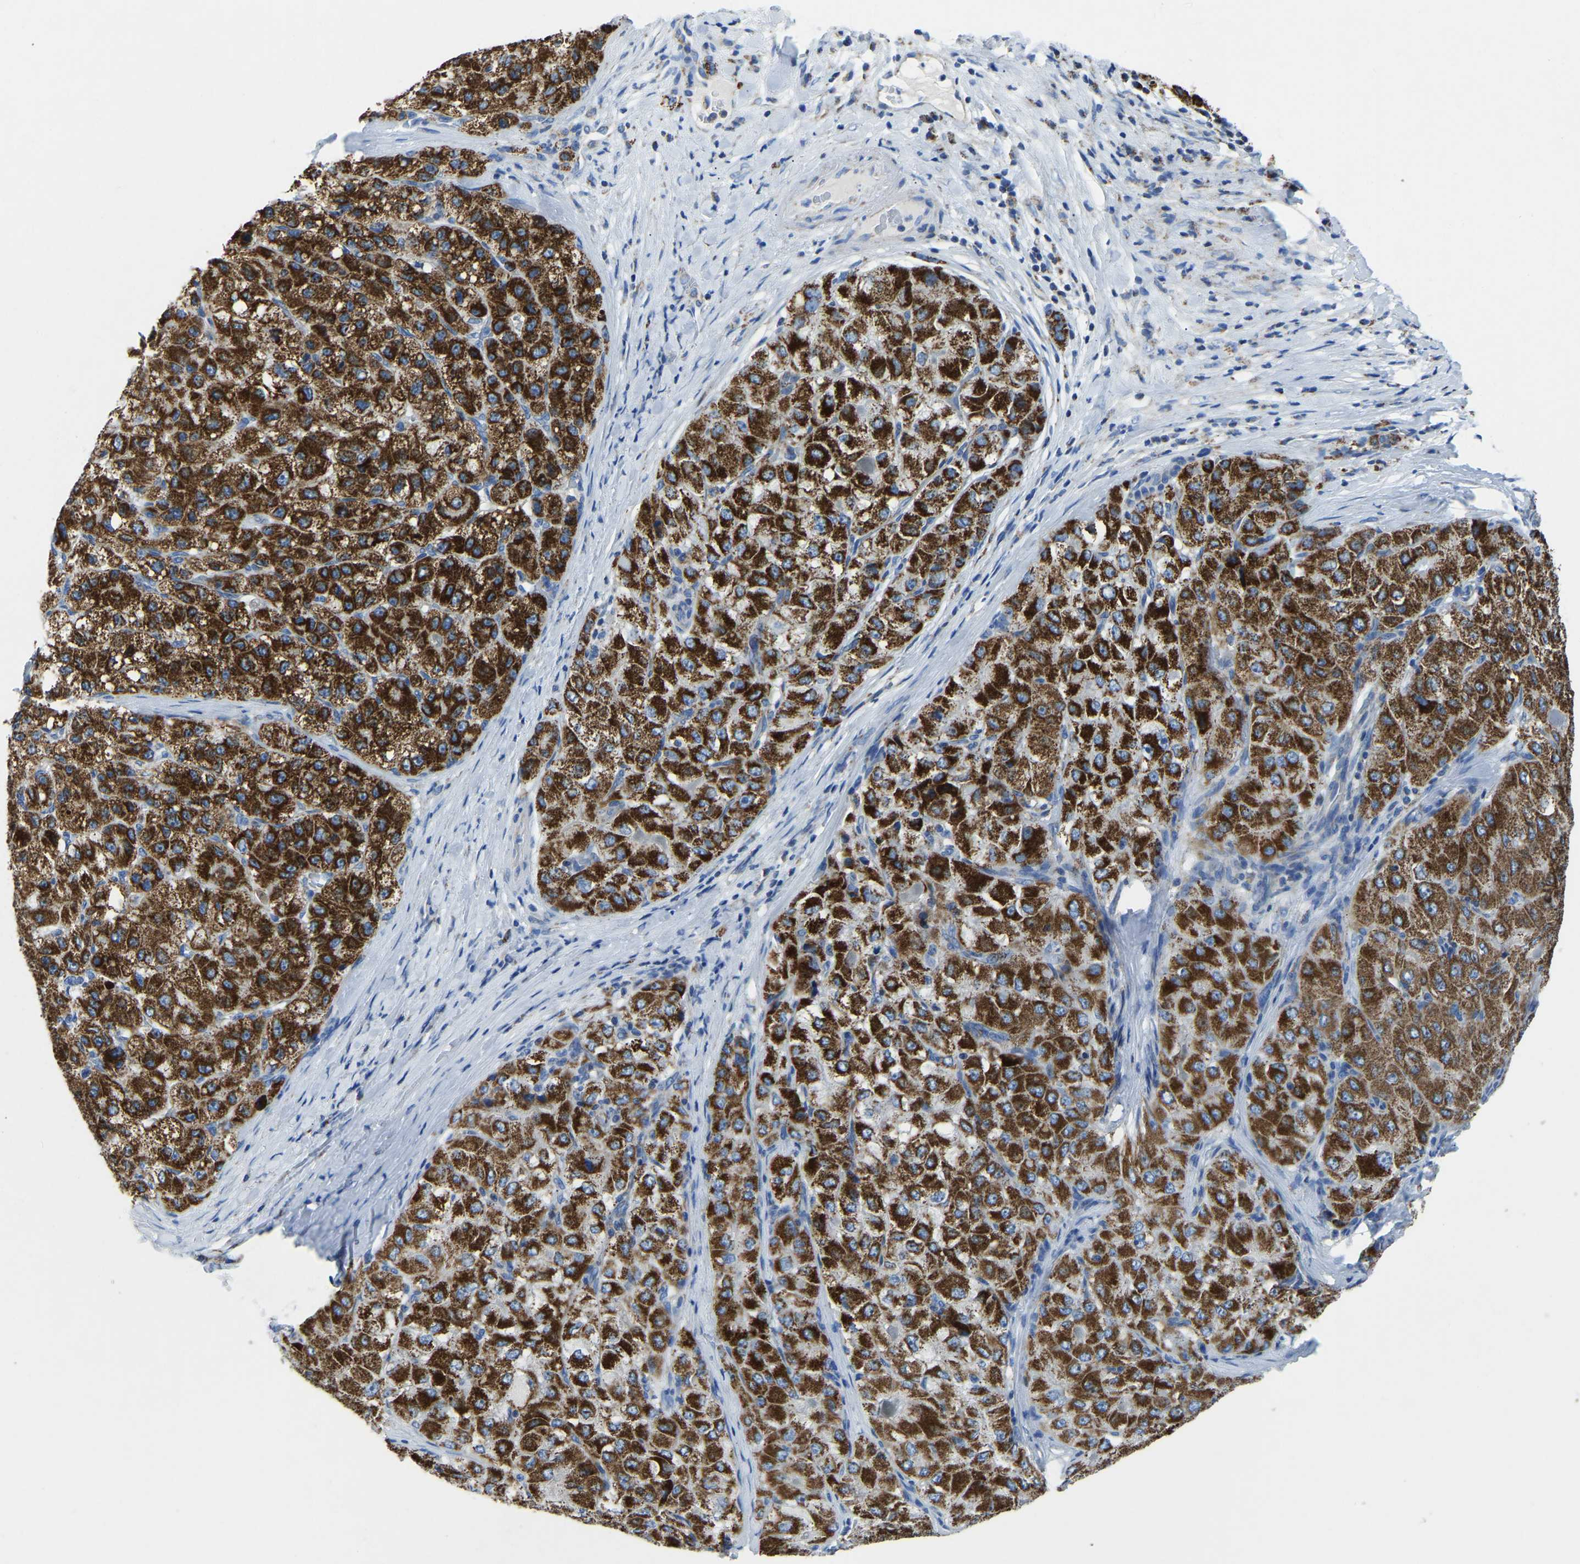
{"staining": {"intensity": "strong", "quantity": ">75%", "location": "cytoplasmic/membranous"}, "tissue": "liver cancer", "cell_type": "Tumor cells", "image_type": "cancer", "snomed": [{"axis": "morphology", "description": "Carcinoma, Hepatocellular, NOS"}, {"axis": "topography", "description": "Liver"}], "caption": "Immunohistochemistry staining of liver hepatocellular carcinoma, which exhibits high levels of strong cytoplasmic/membranous expression in approximately >75% of tumor cells indicating strong cytoplasmic/membranous protein staining. The staining was performed using DAB (3,3'-diaminobenzidine) (brown) for protein detection and nuclei were counterstained in hematoxylin (blue).", "gene": "ETFA", "patient": {"sex": "male", "age": 80}}